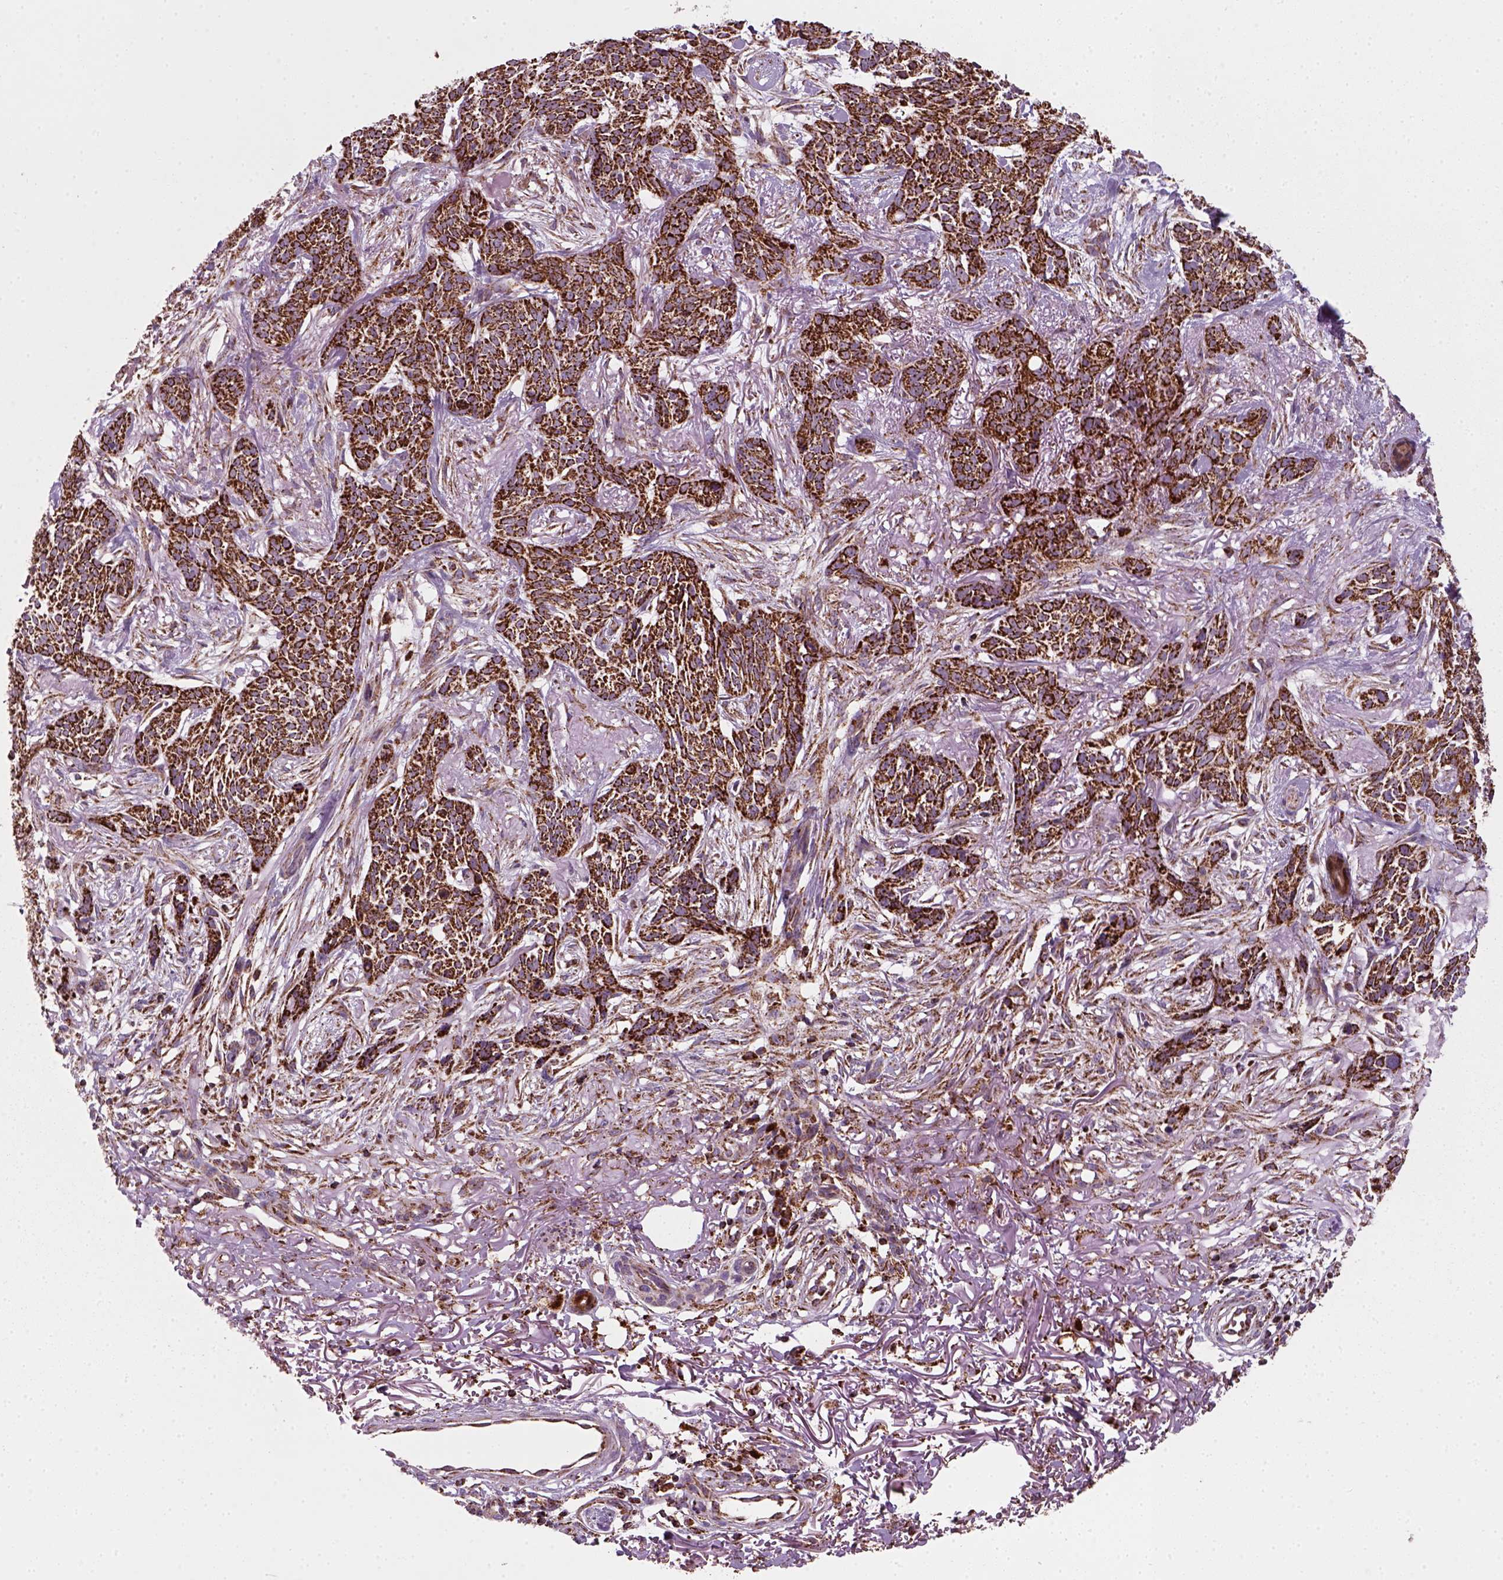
{"staining": {"intensity": "strong", "quantity": ">75%", "location": "cytoplasmic/membranous"}, "tissue": "skin cancer", "cell_type": "Tumor cells", "image_type": "cancer", "snomed": [{"axis": "morphology", "description": "Basal cell carcinoma"}, {"axis": "topography", "description": "Skin"}], "caption": "A histopathology image showing strong cytoplasmic/membranous positivity in about >75% of tumor cells in skin cancer (basal cell carcinoma), as visualized by brown immunohistochemical staining.", "gene": "NUDT16L1", "patient": {"sex": "male", "age": 74}}